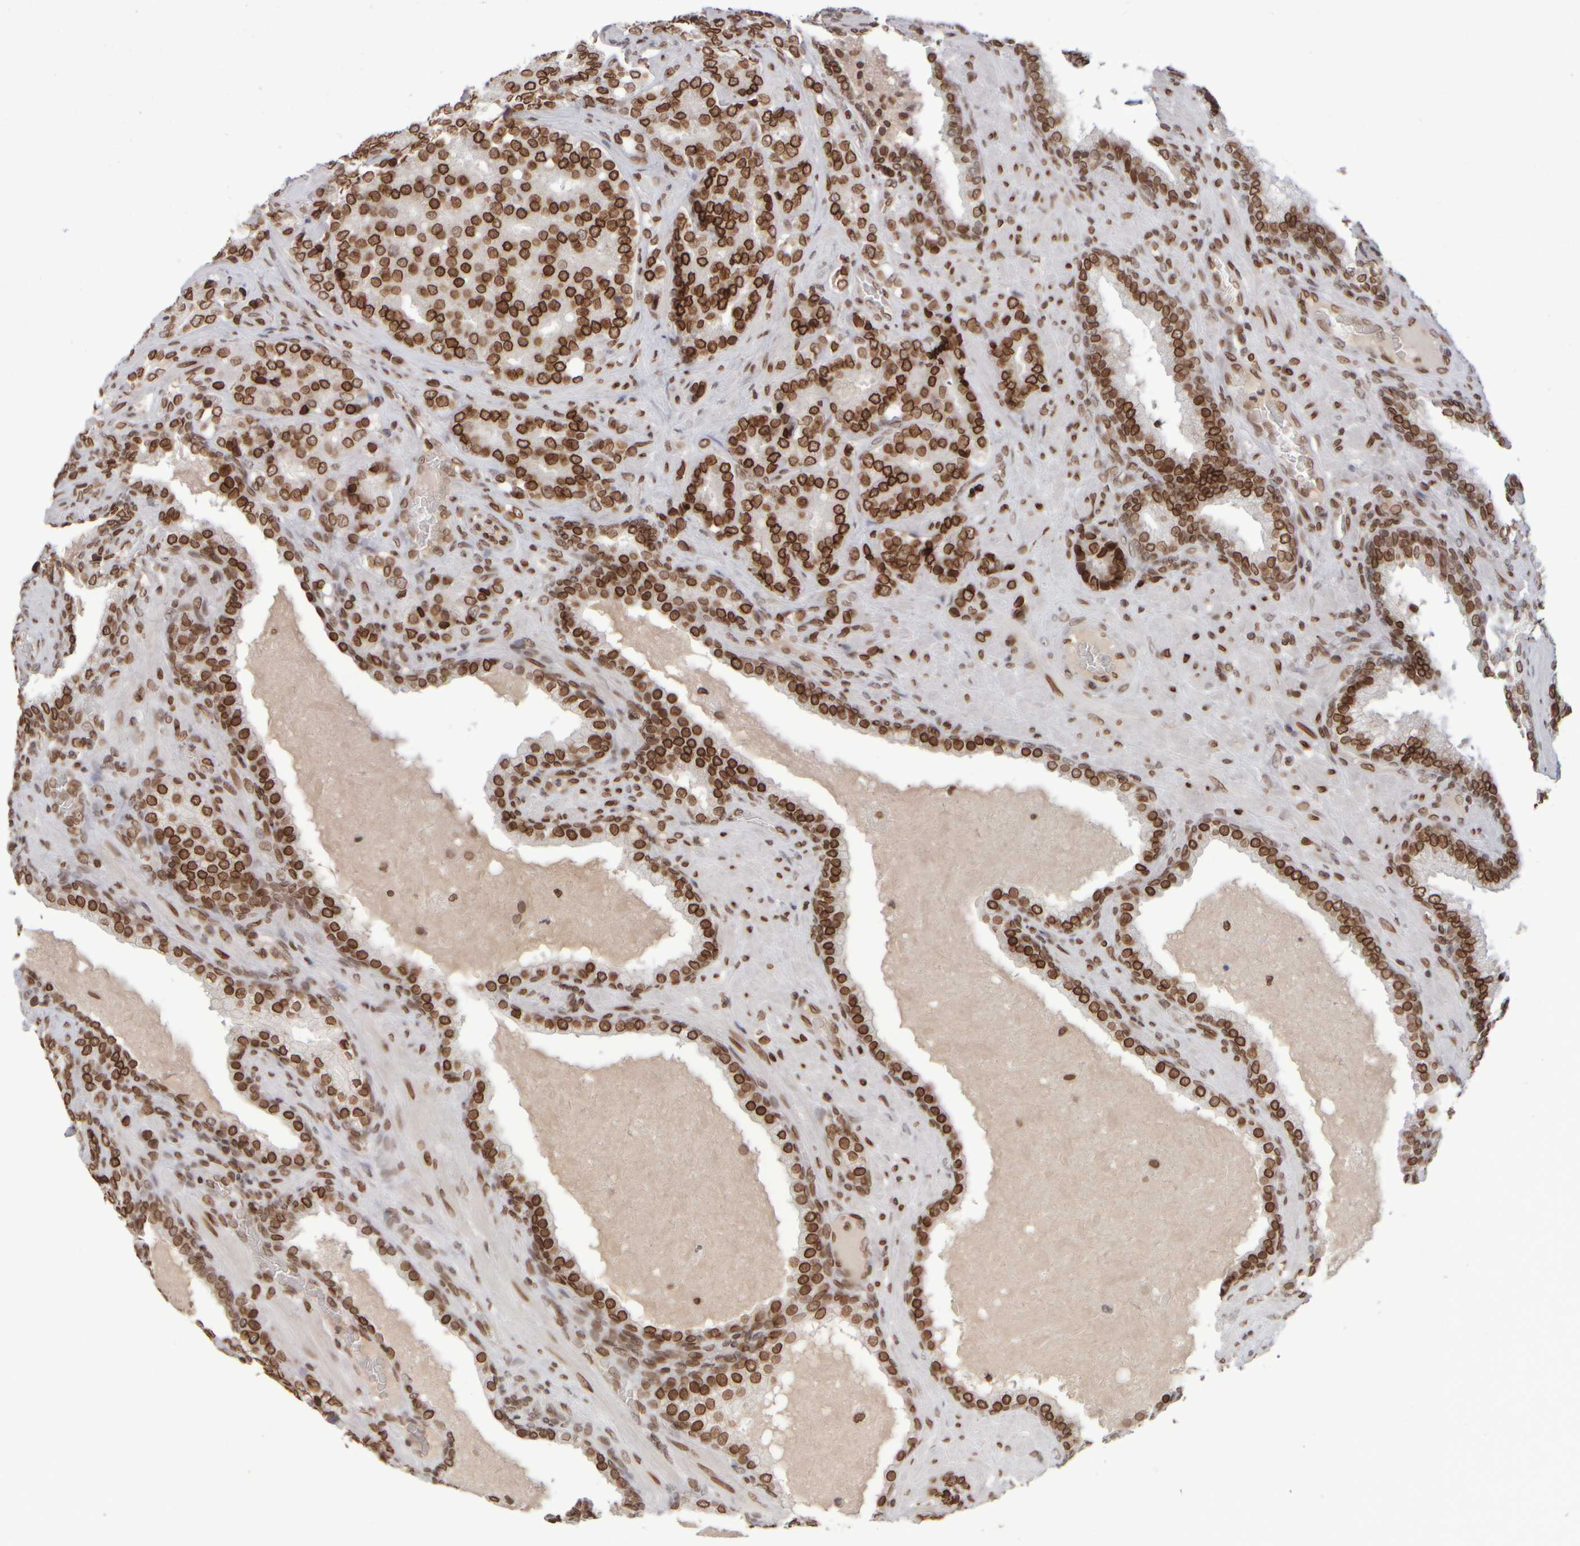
{"staining": {"intensity": "strong", "quantity": ">75%", "location": "cytoplasmic/membranous,nuclear"}, "tissue": "prostate cancer", "cell_type": "Tumor cells", "image_type": "cancer", "snomed": [{"axis": "morphology", "description": "Adenocarcinoma, High grade"}, {"axis": "topography", "description": "Prostate"}], "caption": "A micrograph showing strong cytoplasmic/membranous and nuclear positivity in about >75% of tumor cells in prostate cancer (high-grade adenocarcinoma), as visualized by brown immunohistochemical staining.", "gene": "ZC3HC1", "patient": {"sex": "male", "age": 50}}